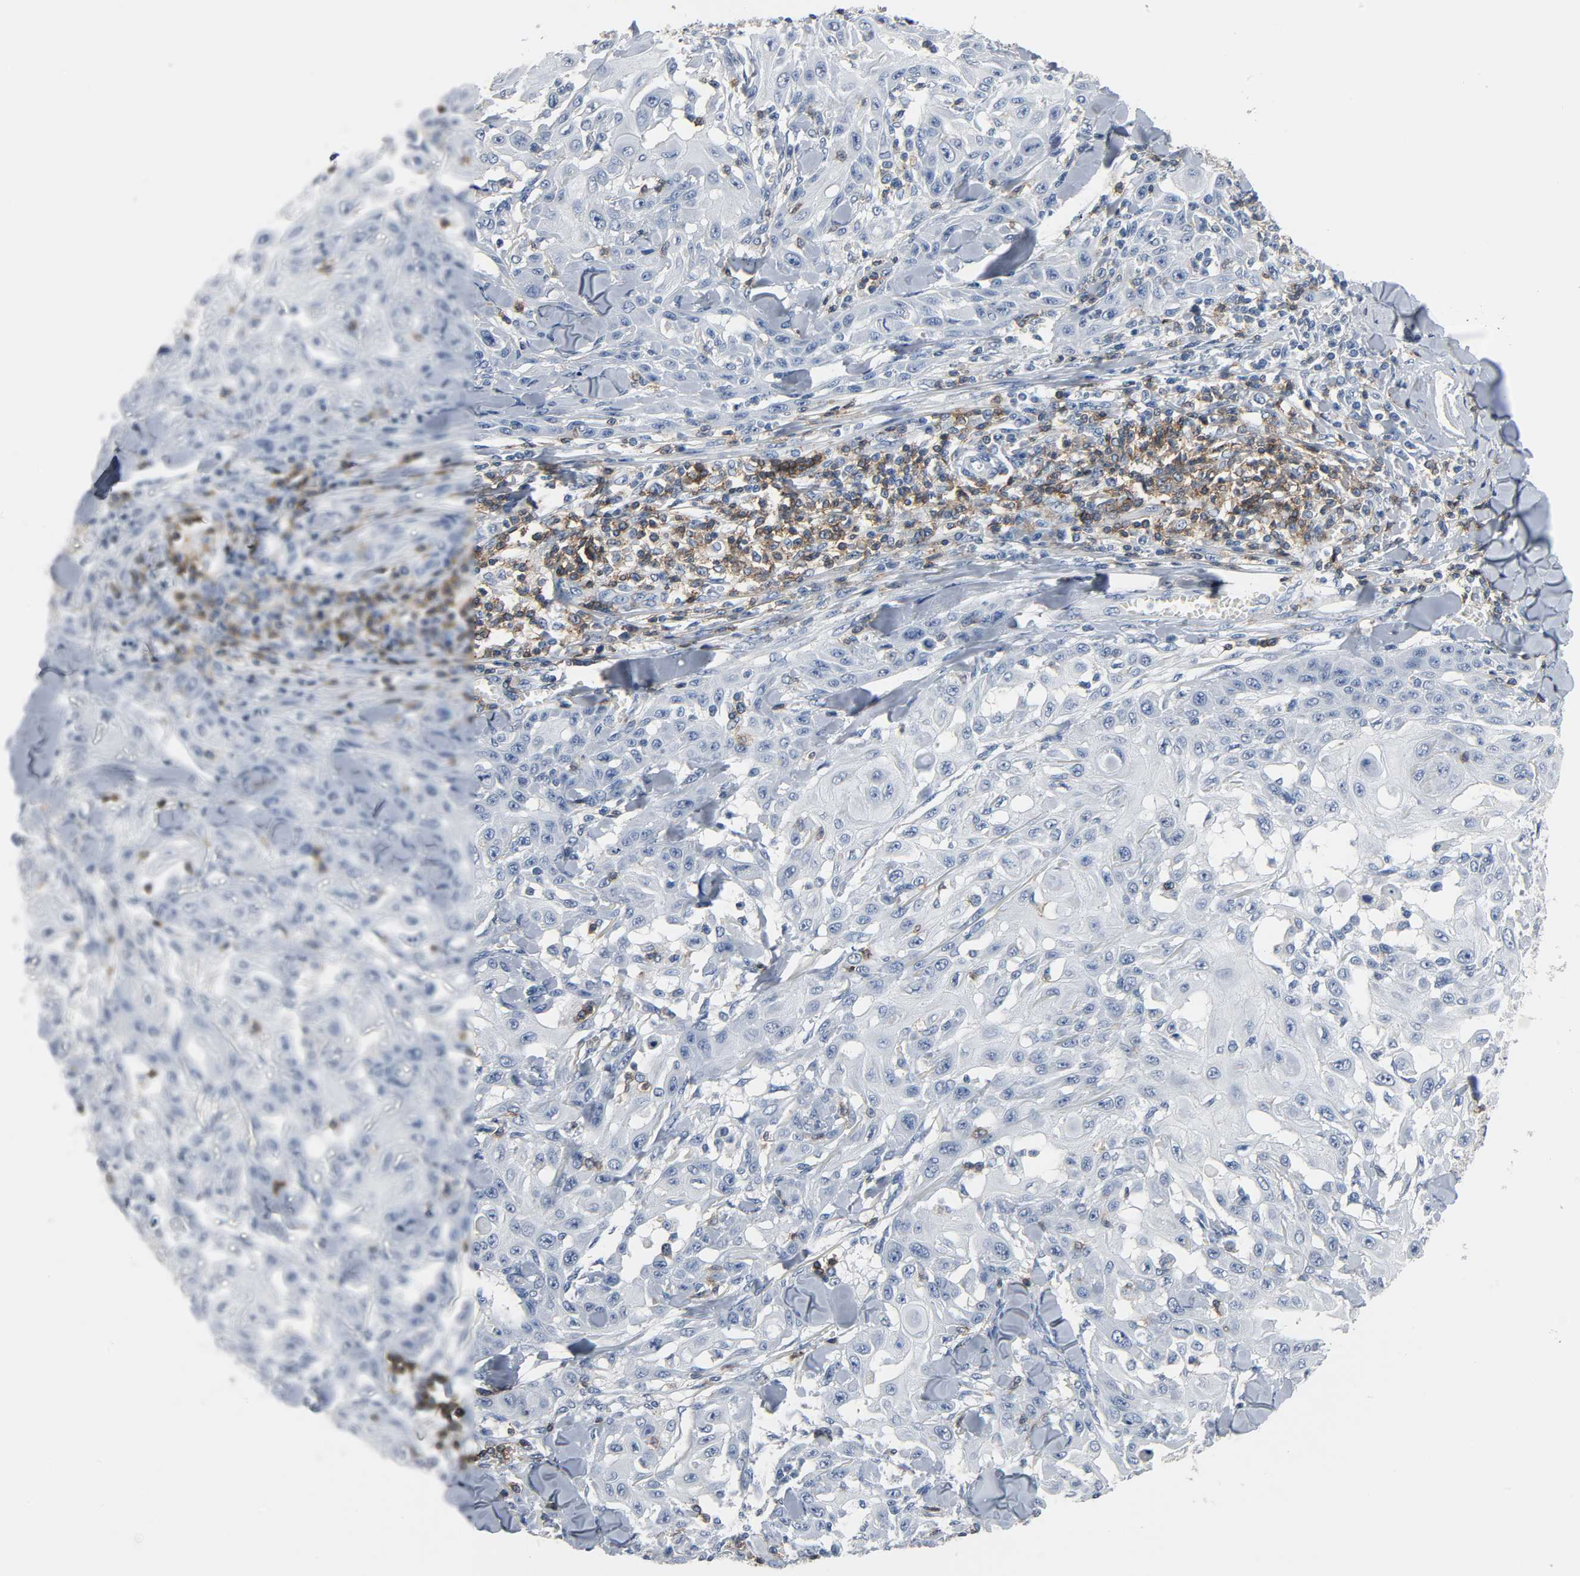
{"staining": {"intensity": "negative", "quantity": "none", "location": "none"}, "tissue": "skin cancer", "cell_type": "Tumor cells", "image_type": "cancer", "snomed": [{"axis": "morphology", "description": "Squamous cell carcinoma, NOS"}, {"axis": "topography", "description": "Skin"}], "caption": "Immunohistochemistry (IHC) histopathology image of neoplastic tissue: human squamous cell carcinoma (skin) stained with DAB shows no significant protein staining in tumor cells.", "gene": "LCK", "patient": {"sex": "male", "age": 24}}